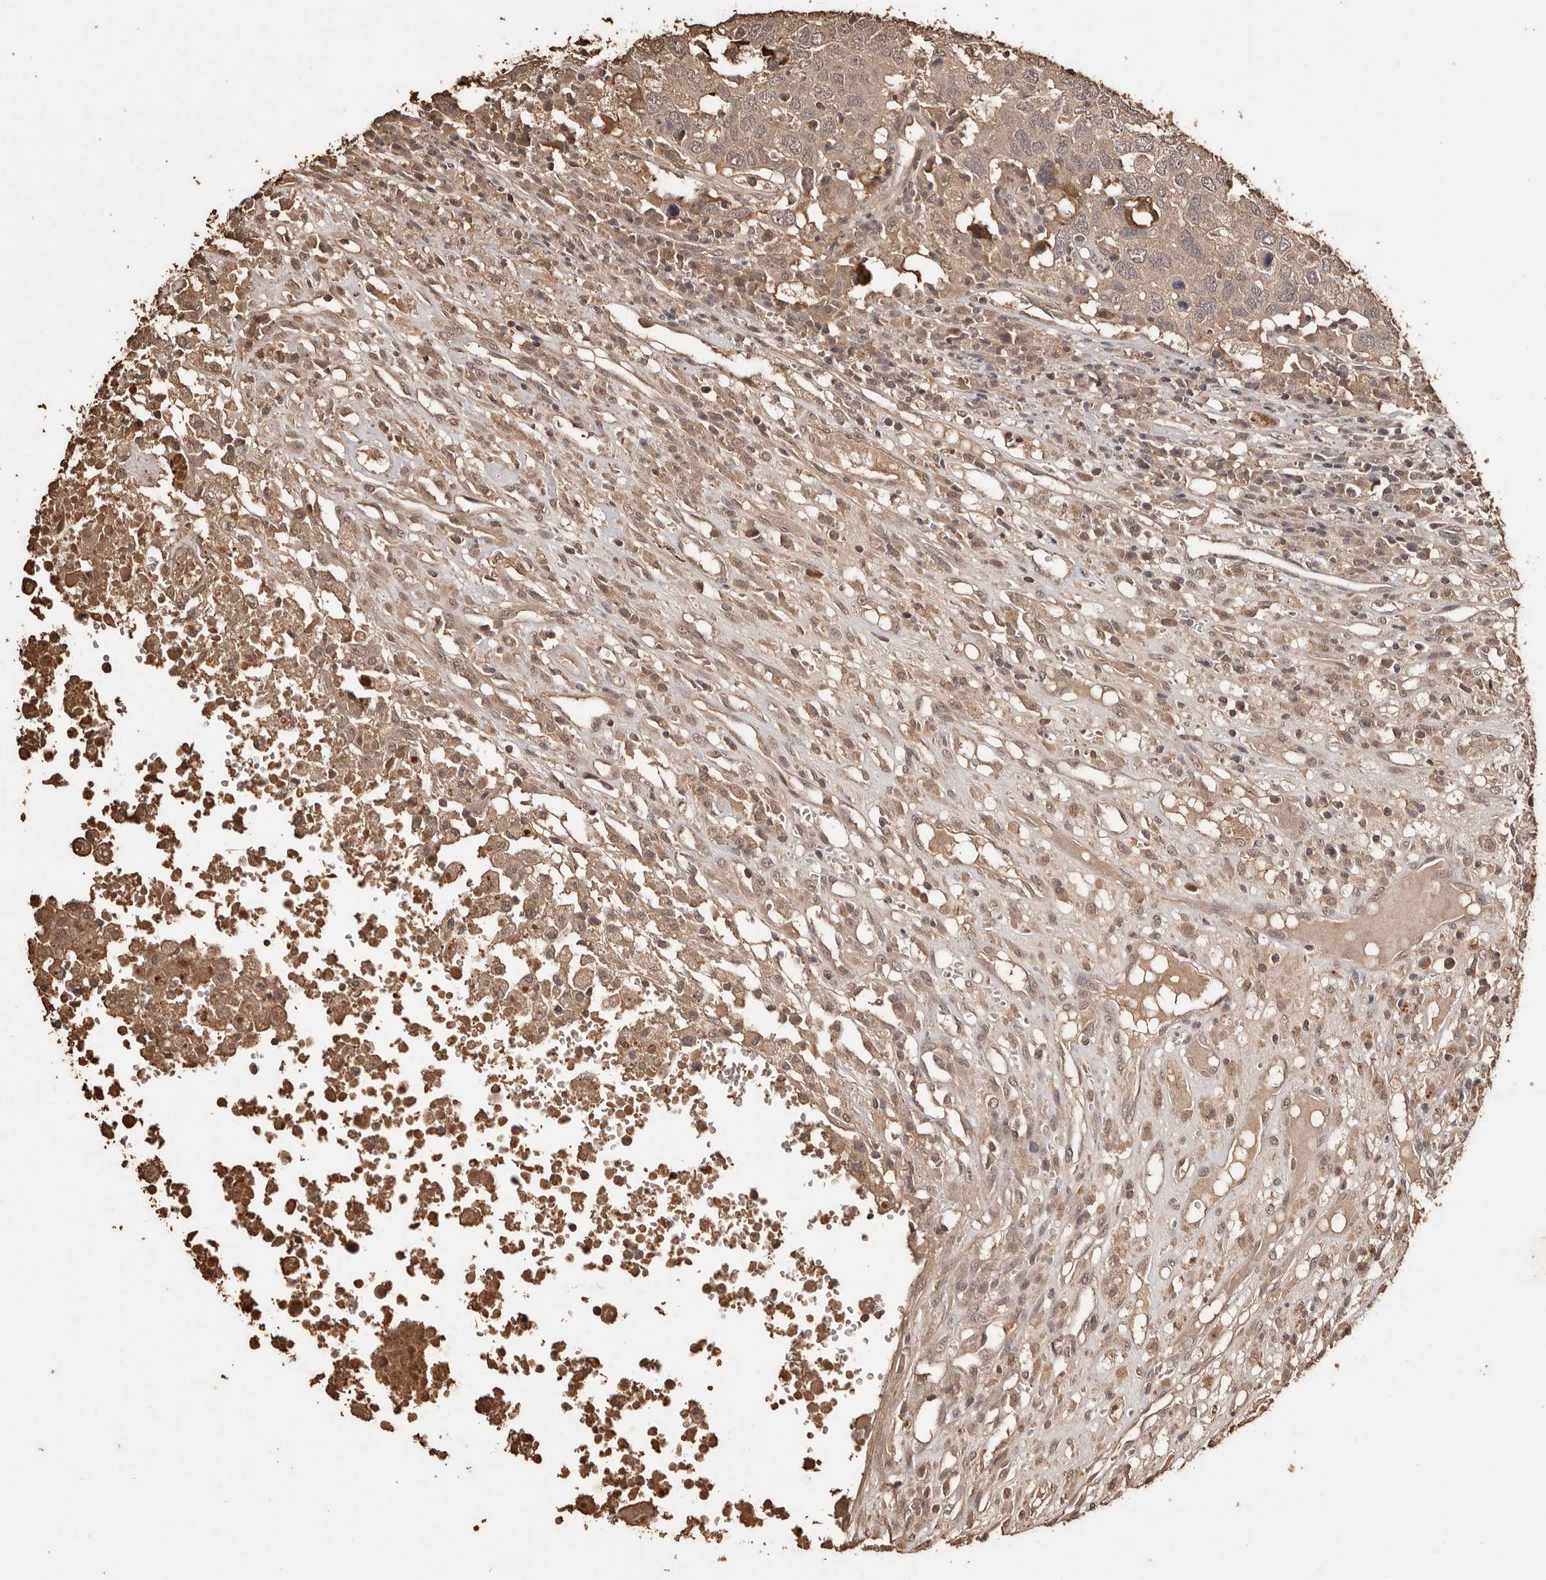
{"staining": {"intensity": "weak", "quantity": ">75%", "location": "cytoplasmic/membranous"}, "tissue": "head and neck cancer", "cell_type": "Tumor cells", "image_type": "cancer", "snomed": [{"axis": "morphology", "description": "Squamous cell carcinoma, NOS"}, {"axis": "topography", "description": "Head-Neck"}], "caption": "Tumor cells reveal weak cytoplasmic/membranous staining in about >75% of cells in squamous cell carcinoma (head and neck).", "gene": "PKDCC", "patient": {"sex": "male", "age": 66}}